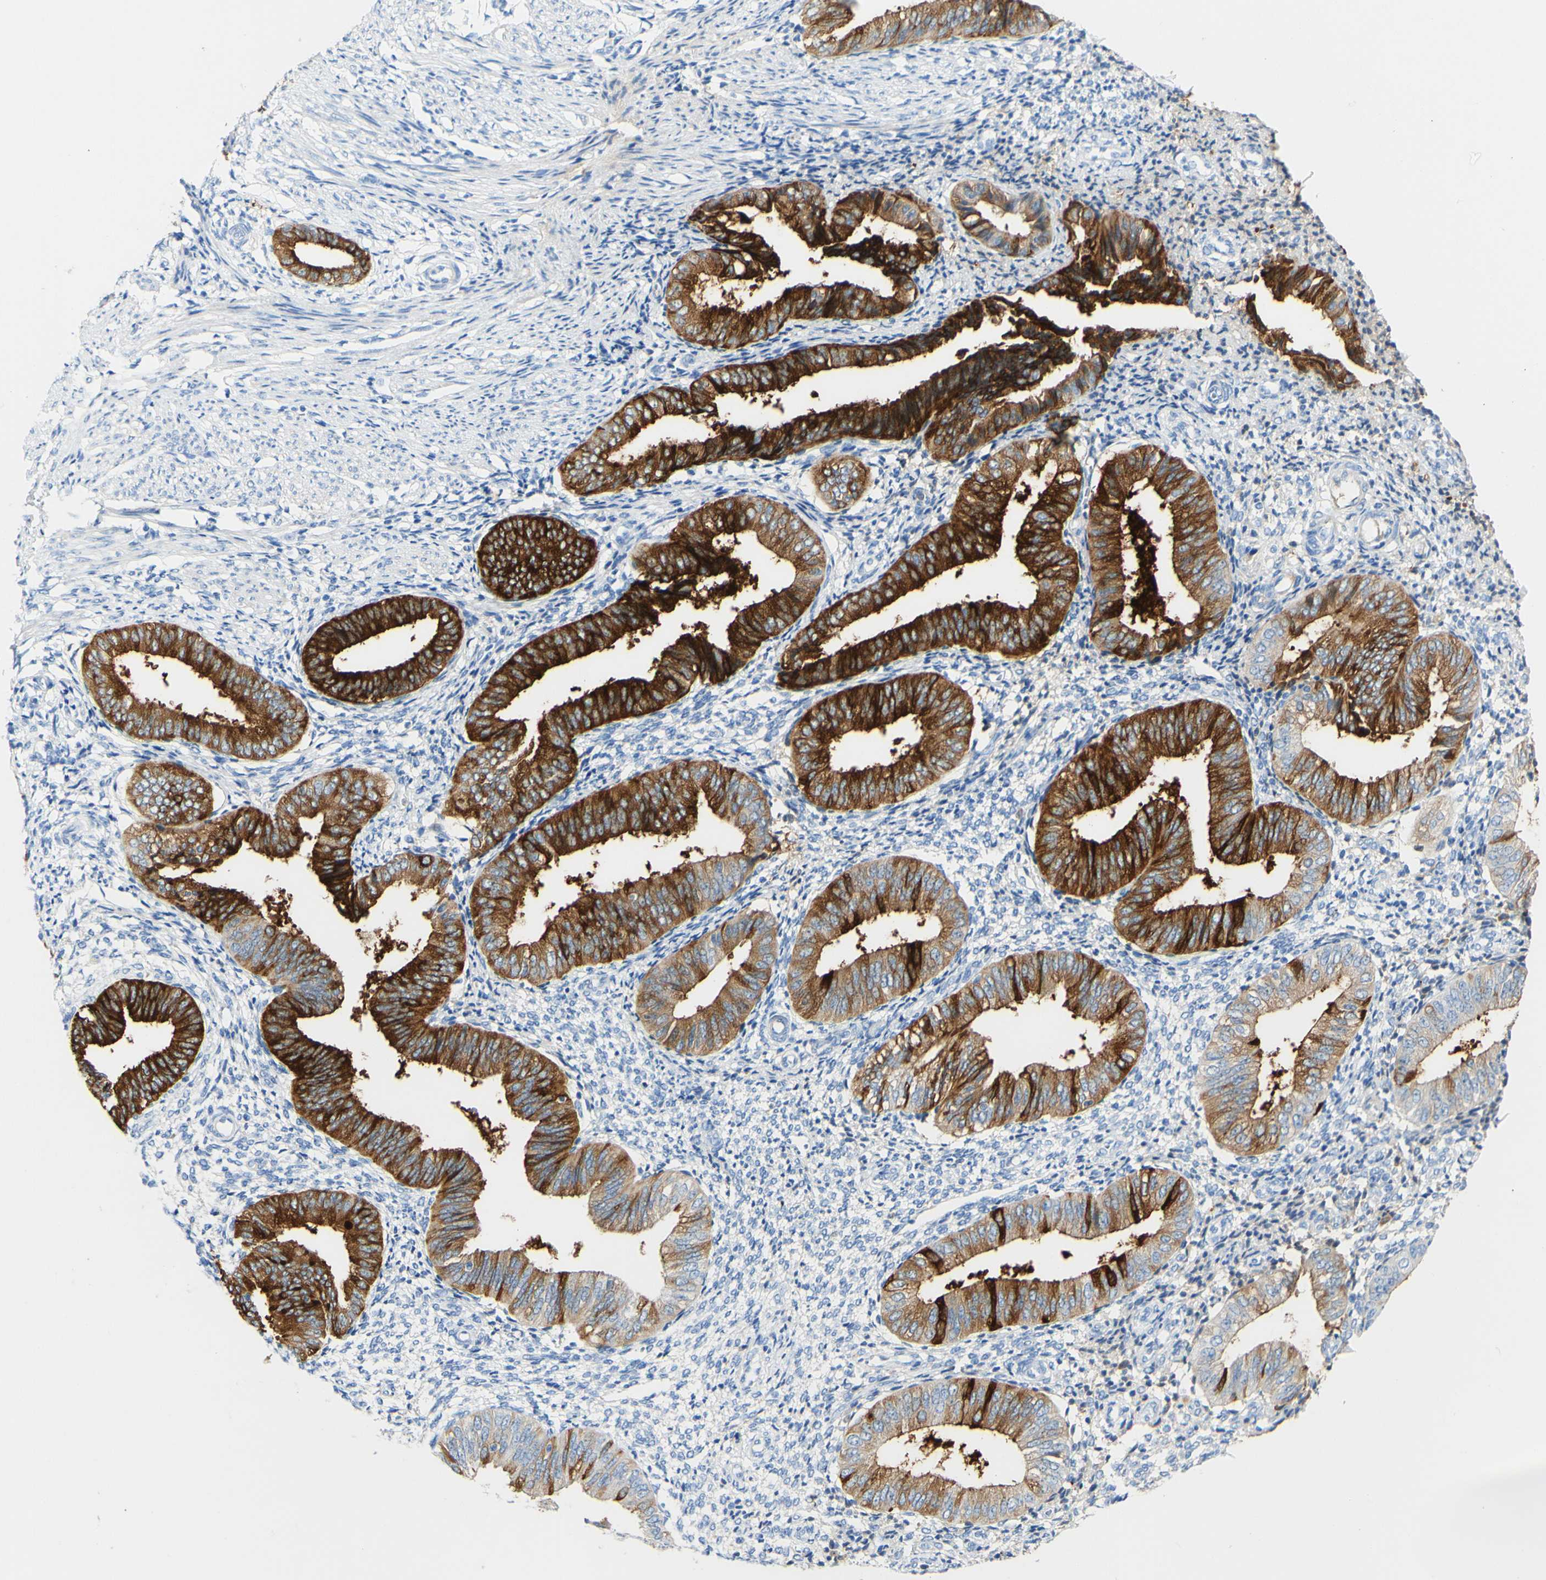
{"staining": {"intensity": "negative", "quantity": "none", "location": "none"}, "tissue": "endometrium", "cell_type": "Cells in endometrial stroma", "image_type": "normal", "snomed": [{"axis": "morphology", "description": "Normal tissue, NOS"}, {"axis": "topography", "description": "Endometrium"}], "caption": "Unremarkable endometrium was stained to show a protein in brown. There is no significant positivity in cells in endometrial stroma.", "gene": "PIGR", "patient": {"sex": "female", "age": 50}}